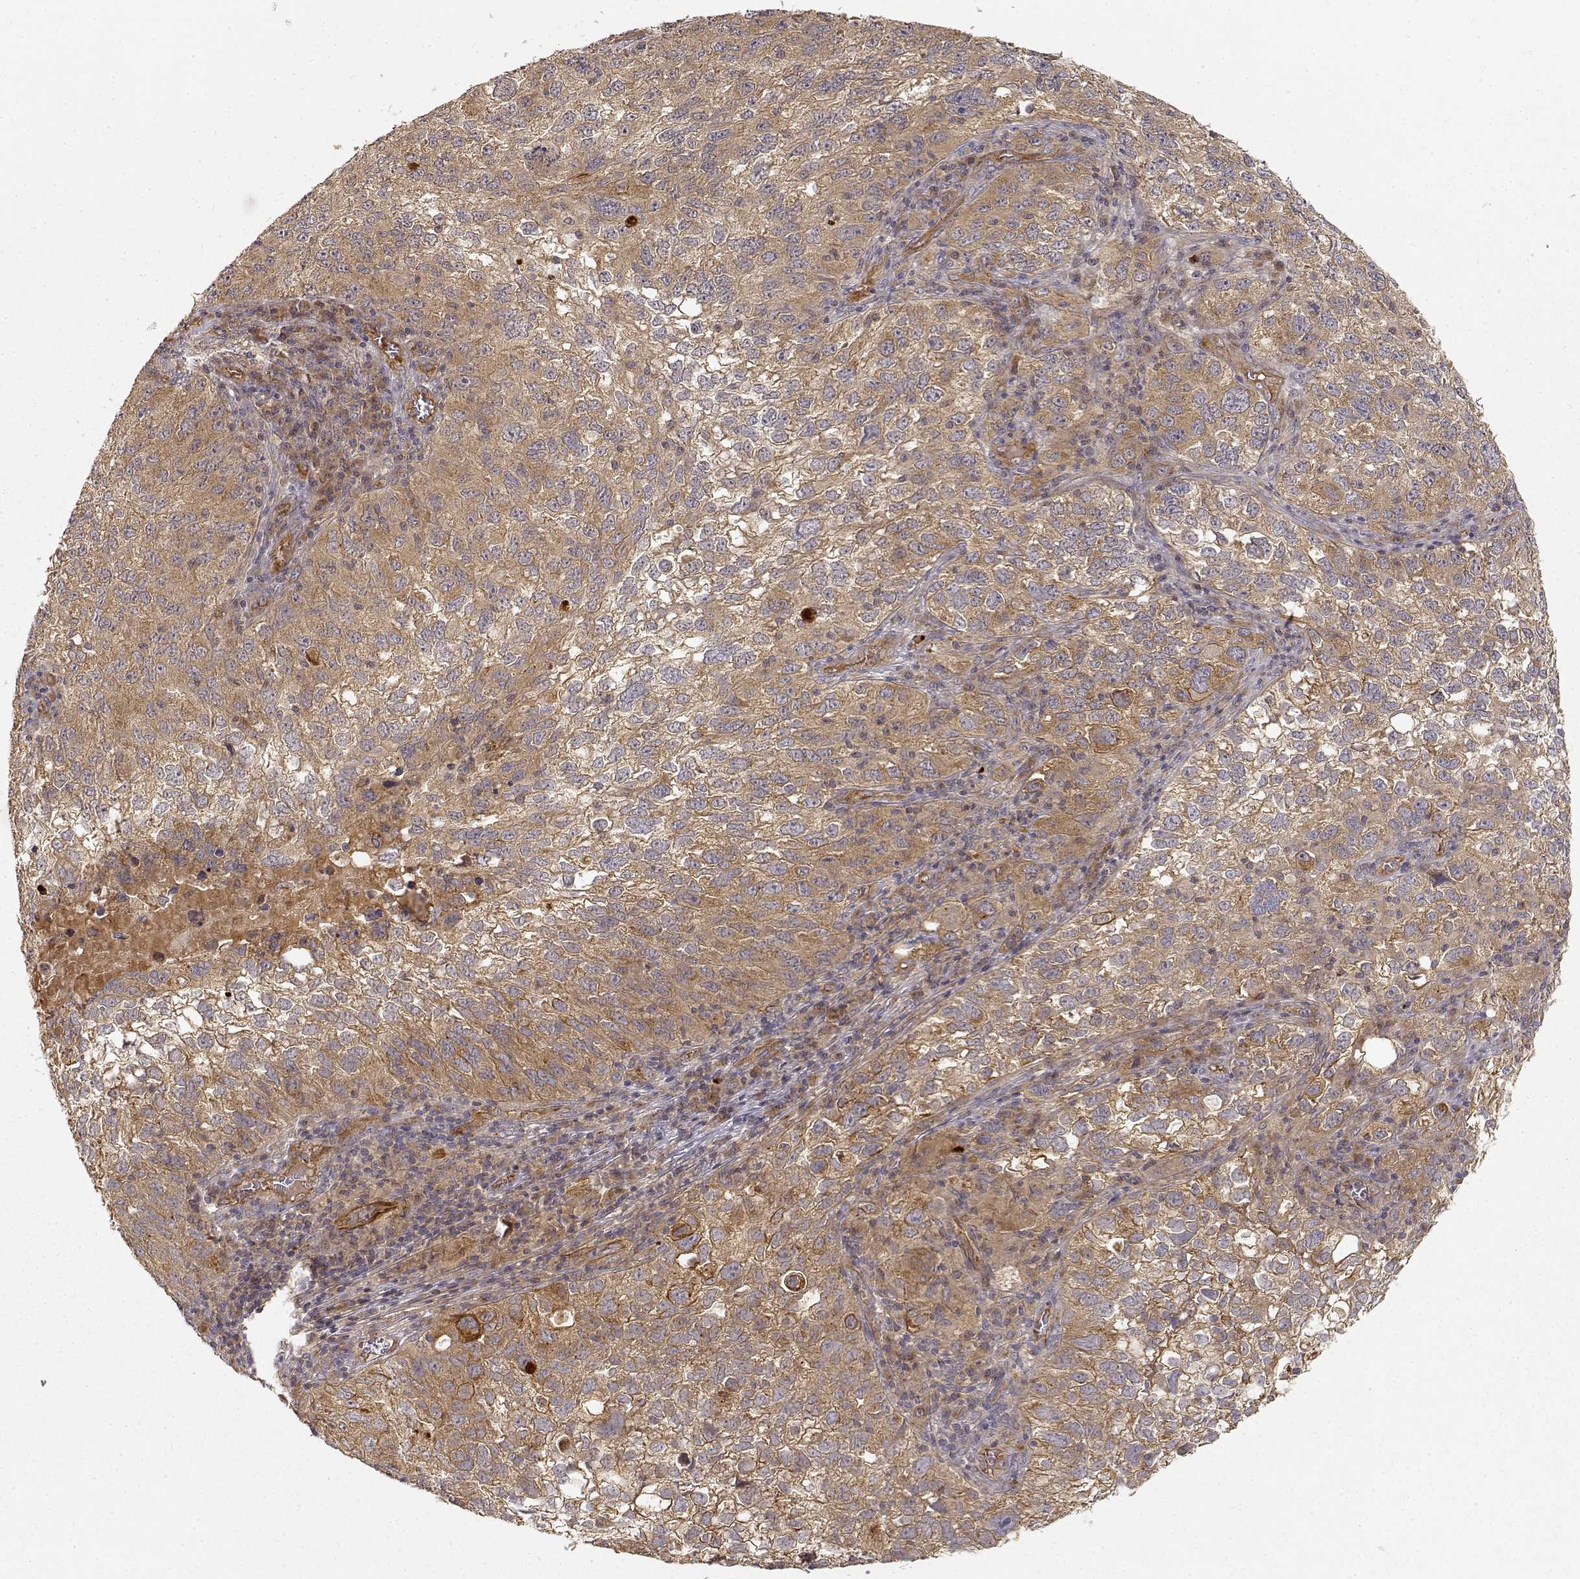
{"staining": {"intensity": "moderate", "quantity": ">75%", "location": "cytoplasmic/membranous"}, "tissue": "cervical cancer", "cell_type": "Tumor cells", "image_type": "cancer", "snomed": [{"axis": "morphology", "description": "Squamous cell carcinoma, NOS"}, {"axis": "topography", "description": "Cervix"}], "caption": "The immunohistochemical stain labels moderate cytoplasmic/membranous positivity in tumor cells of cervical cancer tissue.", "gene": "CDK5RAP2", "patient": {"sex": "female", "age": 55}}